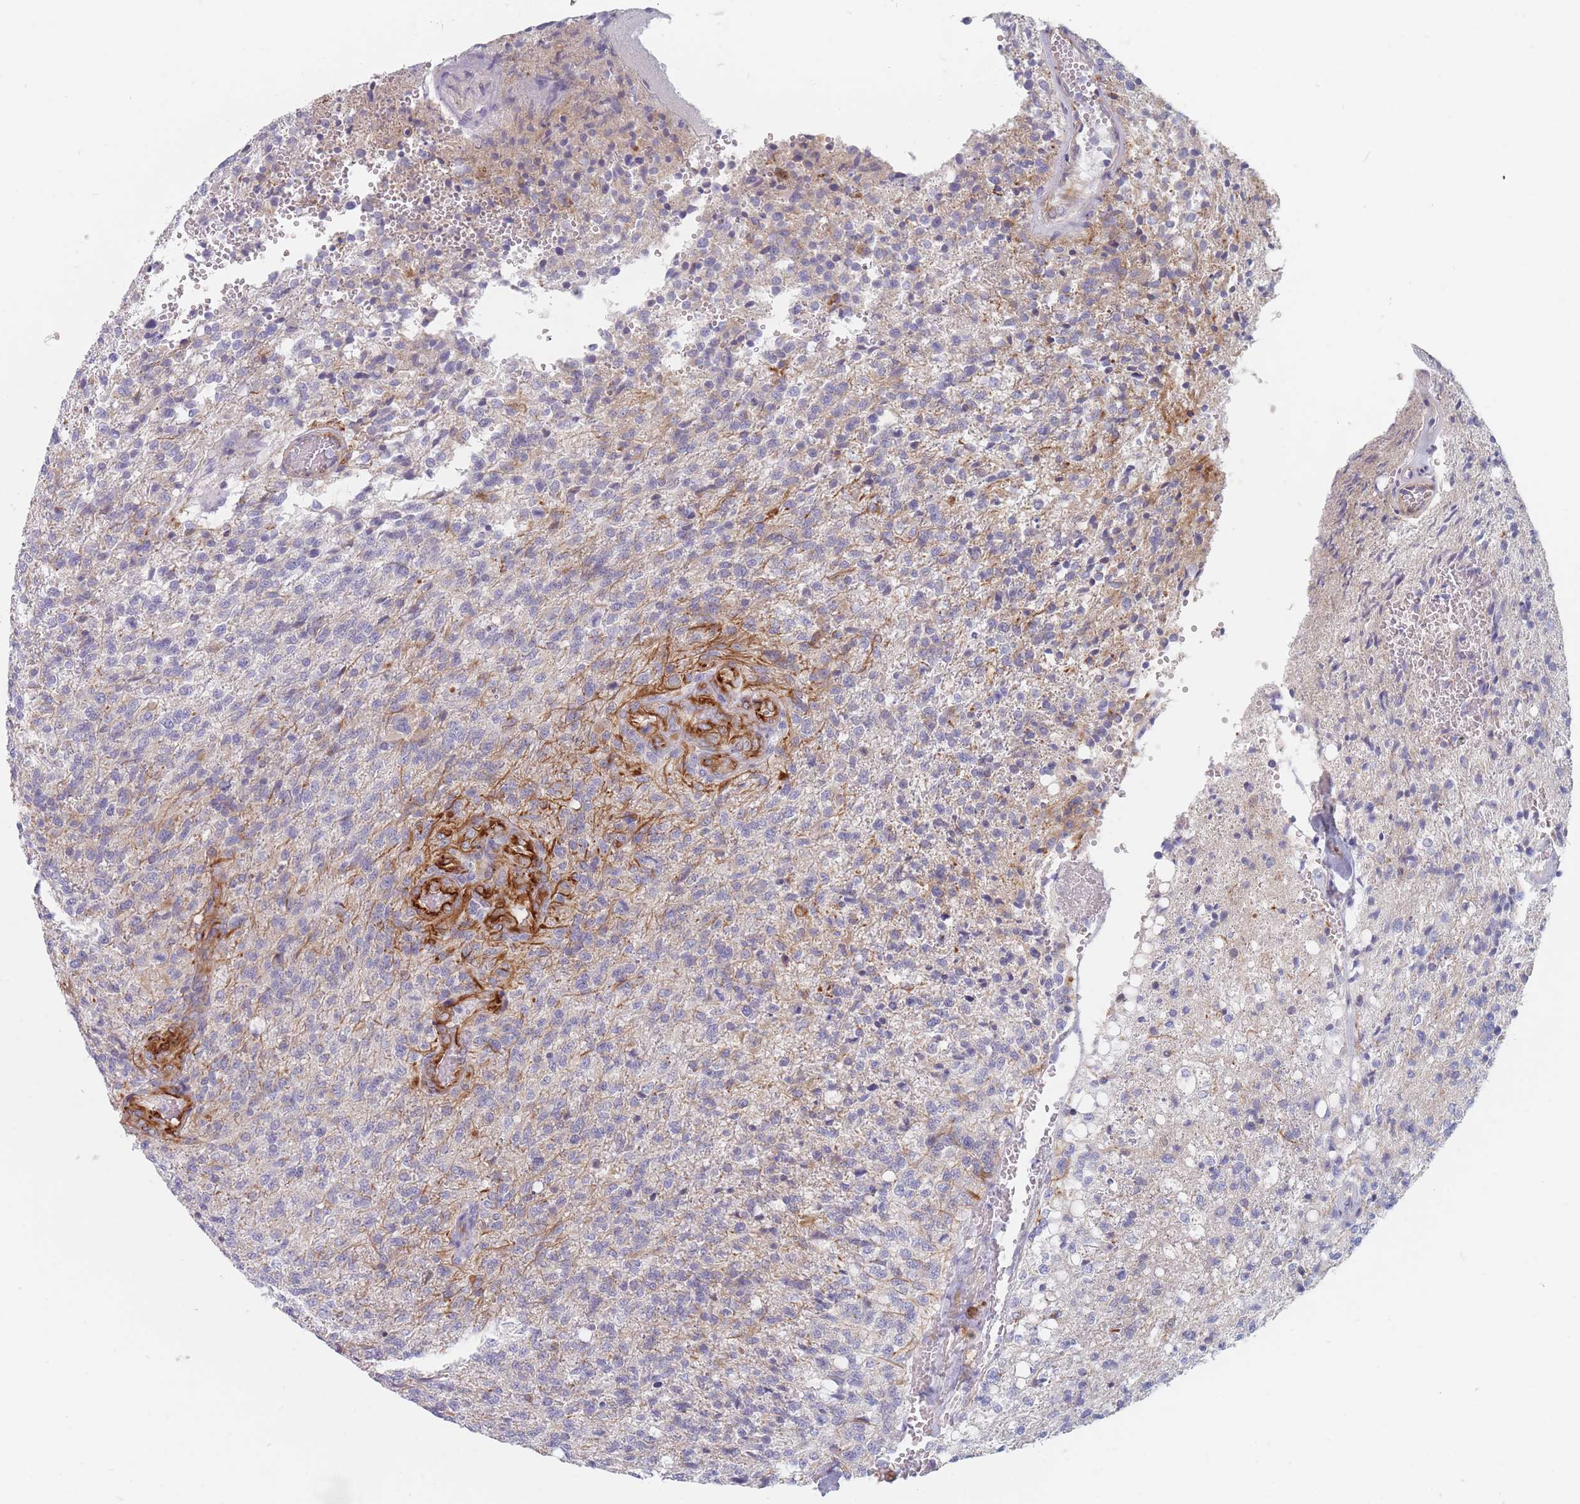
{"staining": {"intensity": "negative", "quantity": "none", "location": "none"}, "tissue": "glioma", "cell_type": "Tumor cells", "image_type": "cancer", "snomed": [{"axis": "morphology", "description": "Glioma, malignant, High grade"}, {"axis": "topography", "description": "Brain"}], "caption": "The IHC image has no significant positivity in tumor cells of glioma tissue.", "gene": "ERBIN", "patient": {"sex": "male", "age": 56}}